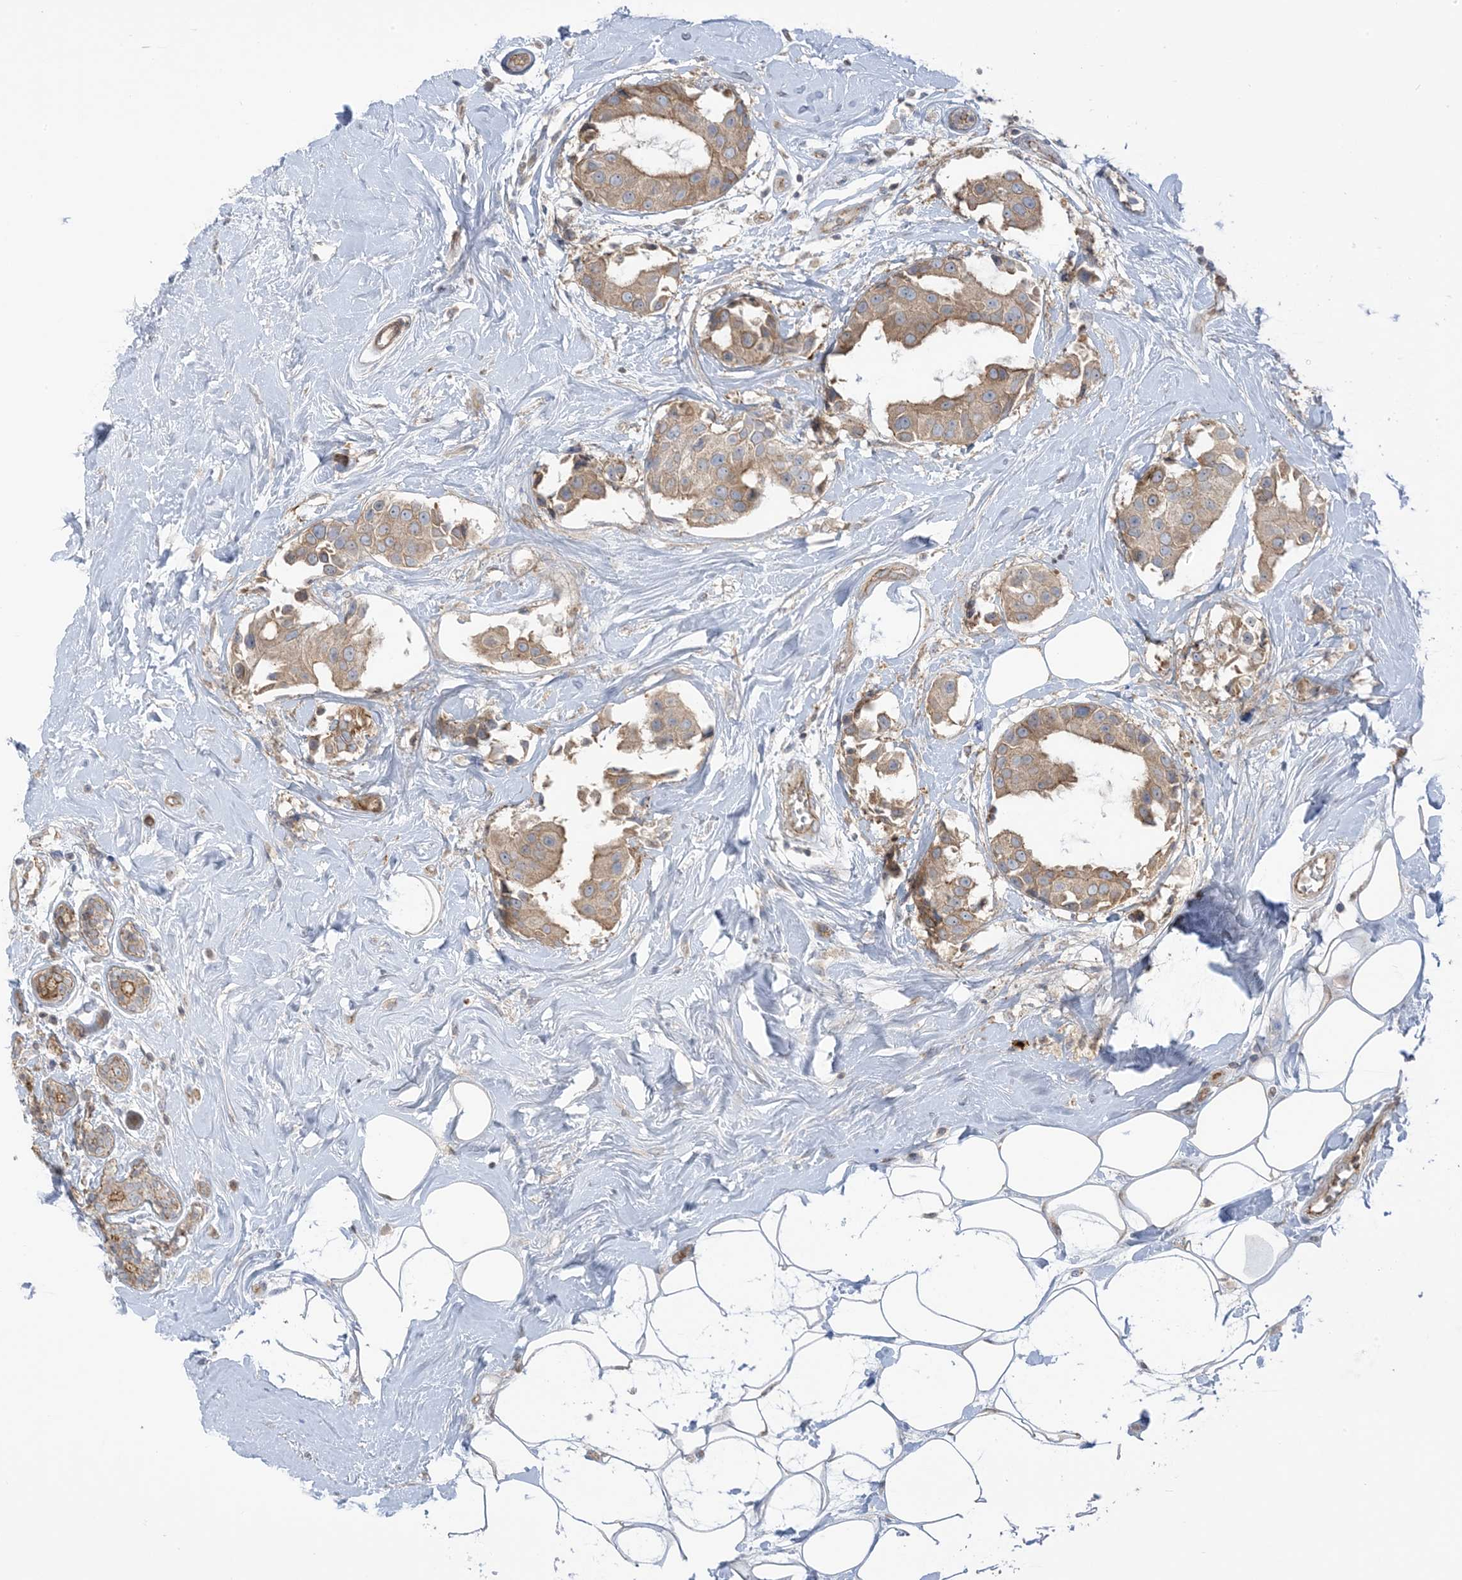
{"staining": {"intensity": "moderate", "quantity": ">75%", "location": "cytoplasmic/membranous"}, "tissue": "breast cancer", "cell_type": "Tumor cells", "image_type": "cancer", "snomed": [{"axis": "morphology", "description": "Normal tissue, NOS"}, {"axis": "morphology", "description": "Duct carcinoma"}, {"axis": "topography", "description": "Breast"}], "caption": "Immunohistochemistry staining of intraductal carcinoma (breast), which reveals medium levels of moderate cytoplasmic/membranous staining in about >75% of tumor cells indicating moderate cytoplasmic/membranous protein staining. The staining was performed using DAB (brown) for protein detection and nuclei were counterstained in hematoxylin (blue).", "gene": "ICMT", "patient": {"sex": "female", "age": 39}}